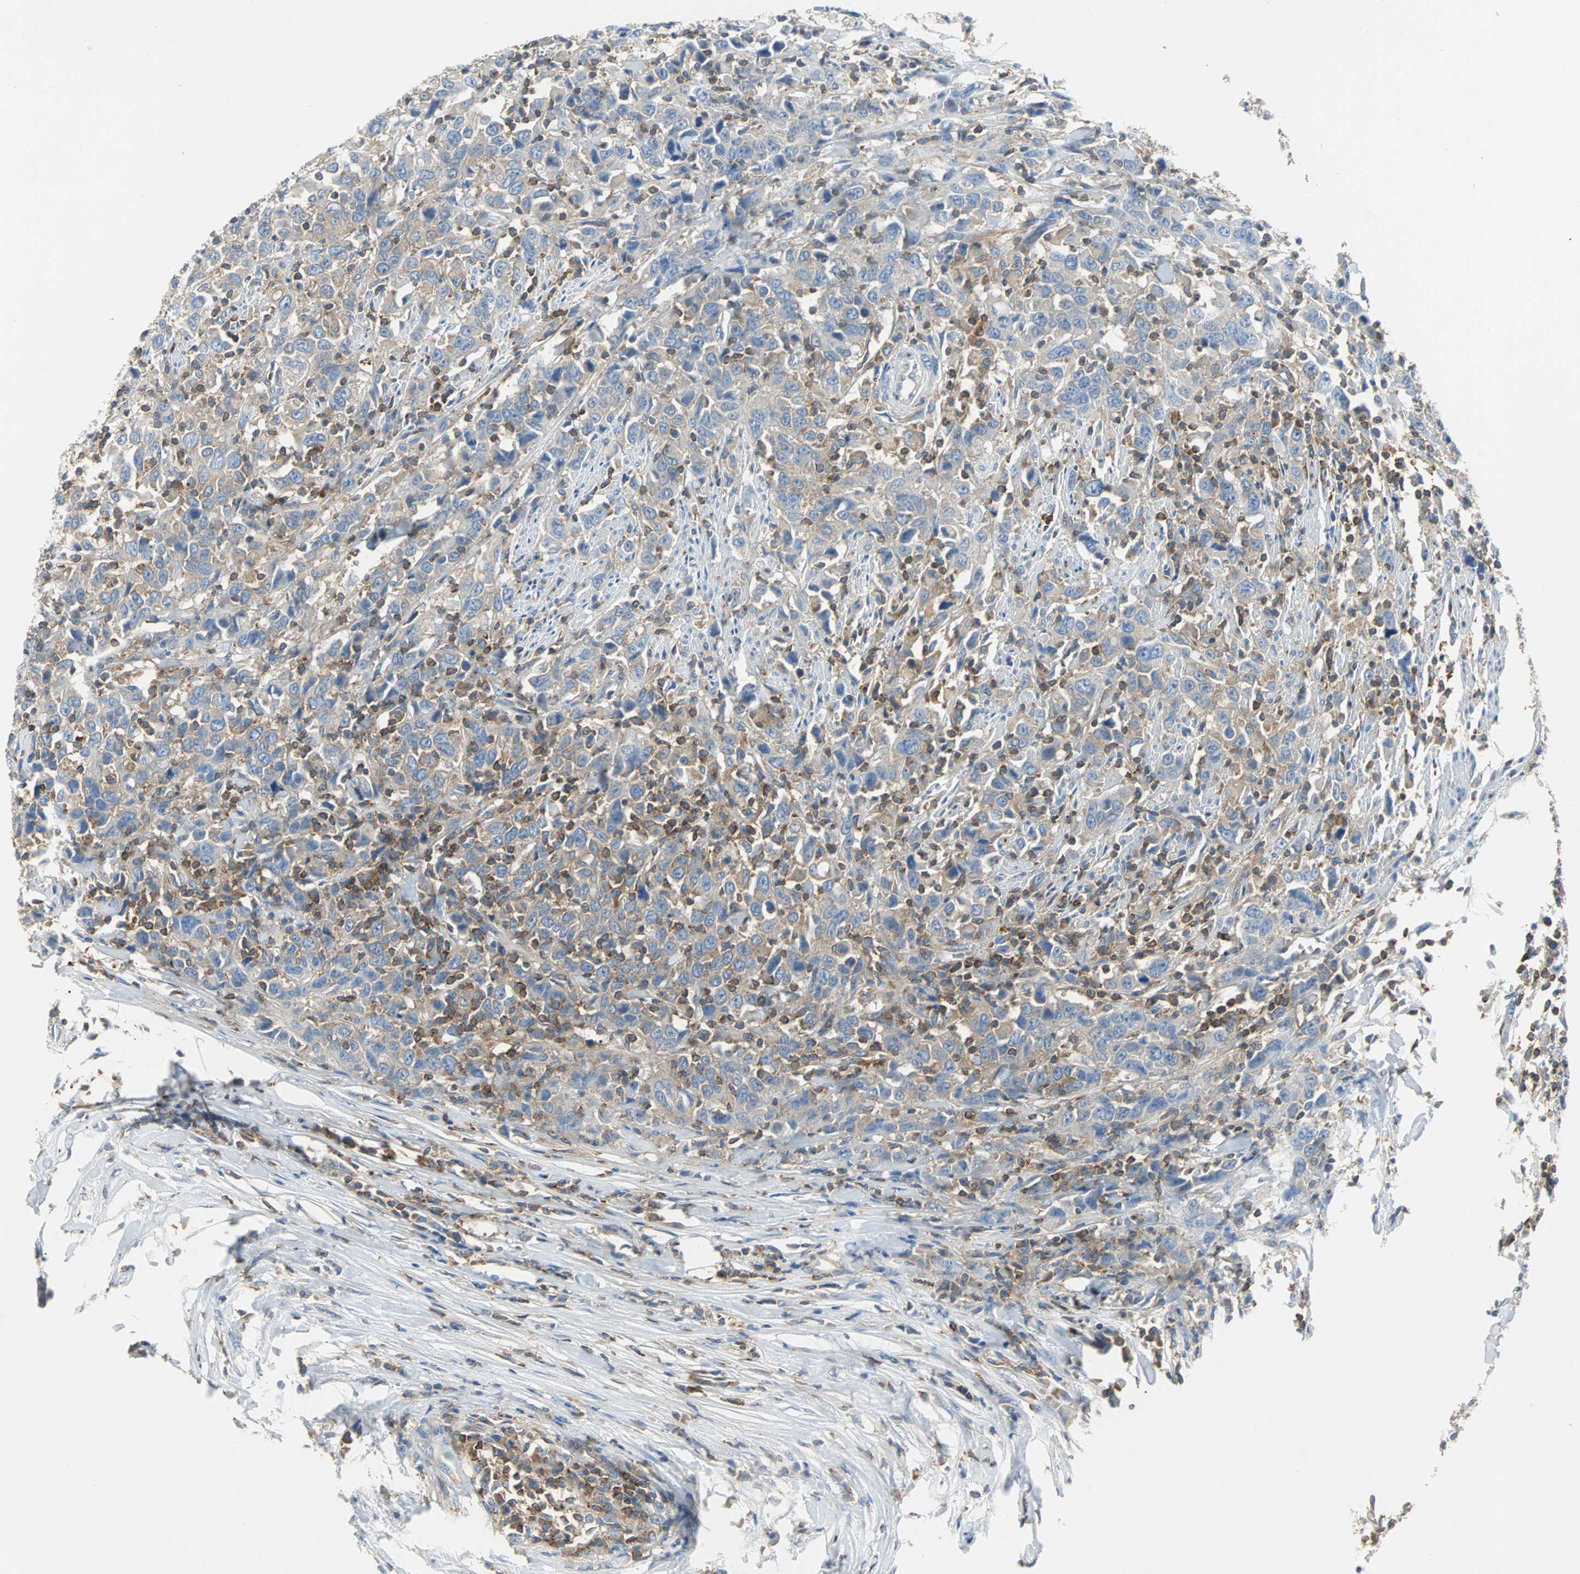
{"staining": {"intensity": "negative", "quantity": "none", "location": "none"}, "tissue": "urothelial cancer", "cell_type": "Tumor cells", "image_type": "cancer", "snomed": [{"axis": "morphology", "description": "Urothelial carcinoma, High grade"}, {"axis": "topography", "description": "Urinary bladder"}], "caption": "This is an IHC micrograph of urothelial cancer. There is no expression in tumor cells.", "gene": "TSC22D4", "patient": {"sex": "male", "age": 61}}